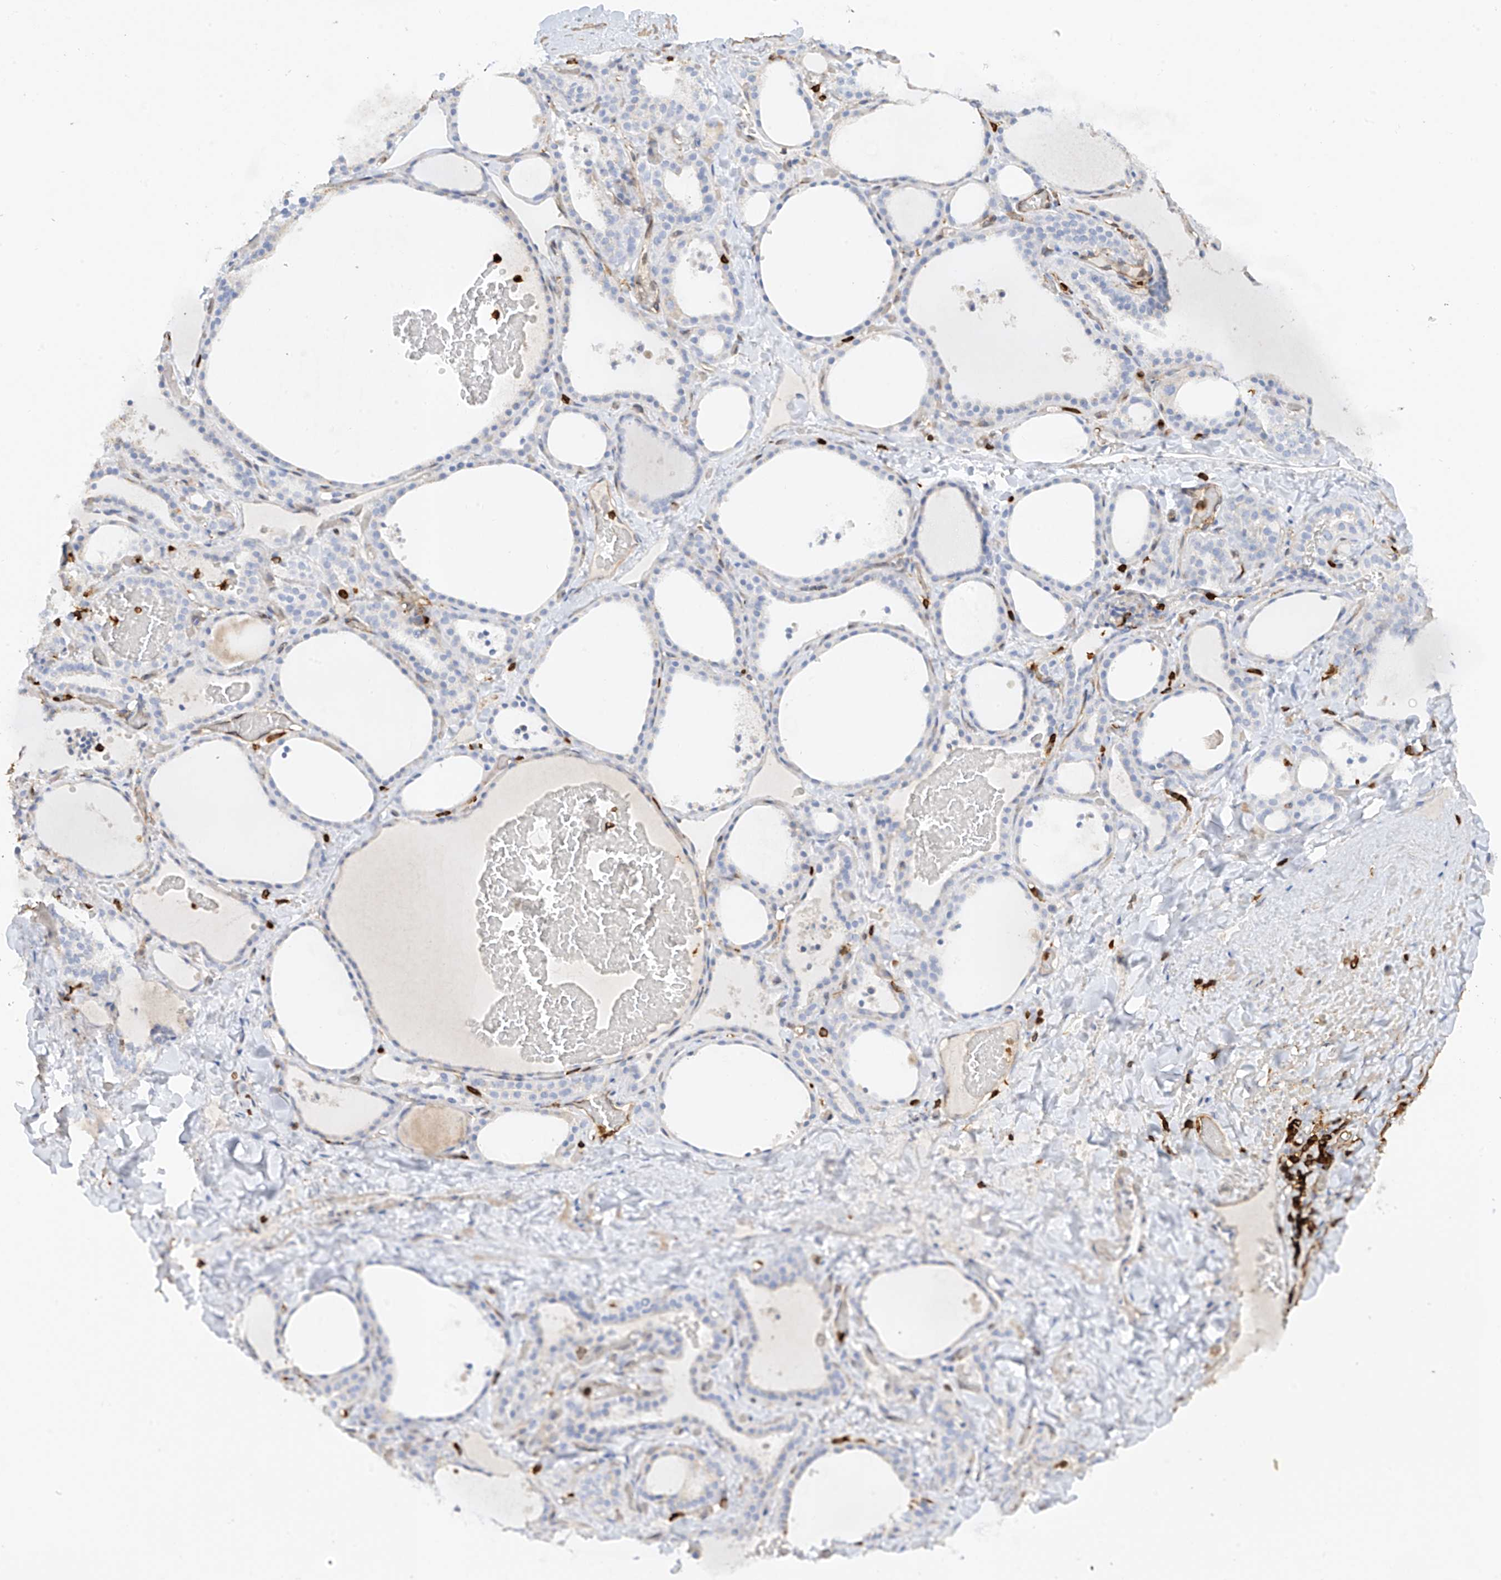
{"staining": {"intensity": "negative", "quantity": "none", "location": "none"}, "tissue": "thyroid gland", "cell_type": "Glandular cells", "image_type": "normal", "snomed": [{"axis": "morphology", "description": "Normal tissue, NOS"}, {"axis": "topography", "description": "Thyroid gland"}], "caption": "DAB immunohistochemical staining of unremarkable thyroid gland displays no significant staining in glandular cells.", "gene": "ARHGAP25", "patient": {"sex": "female", "age": 22}}